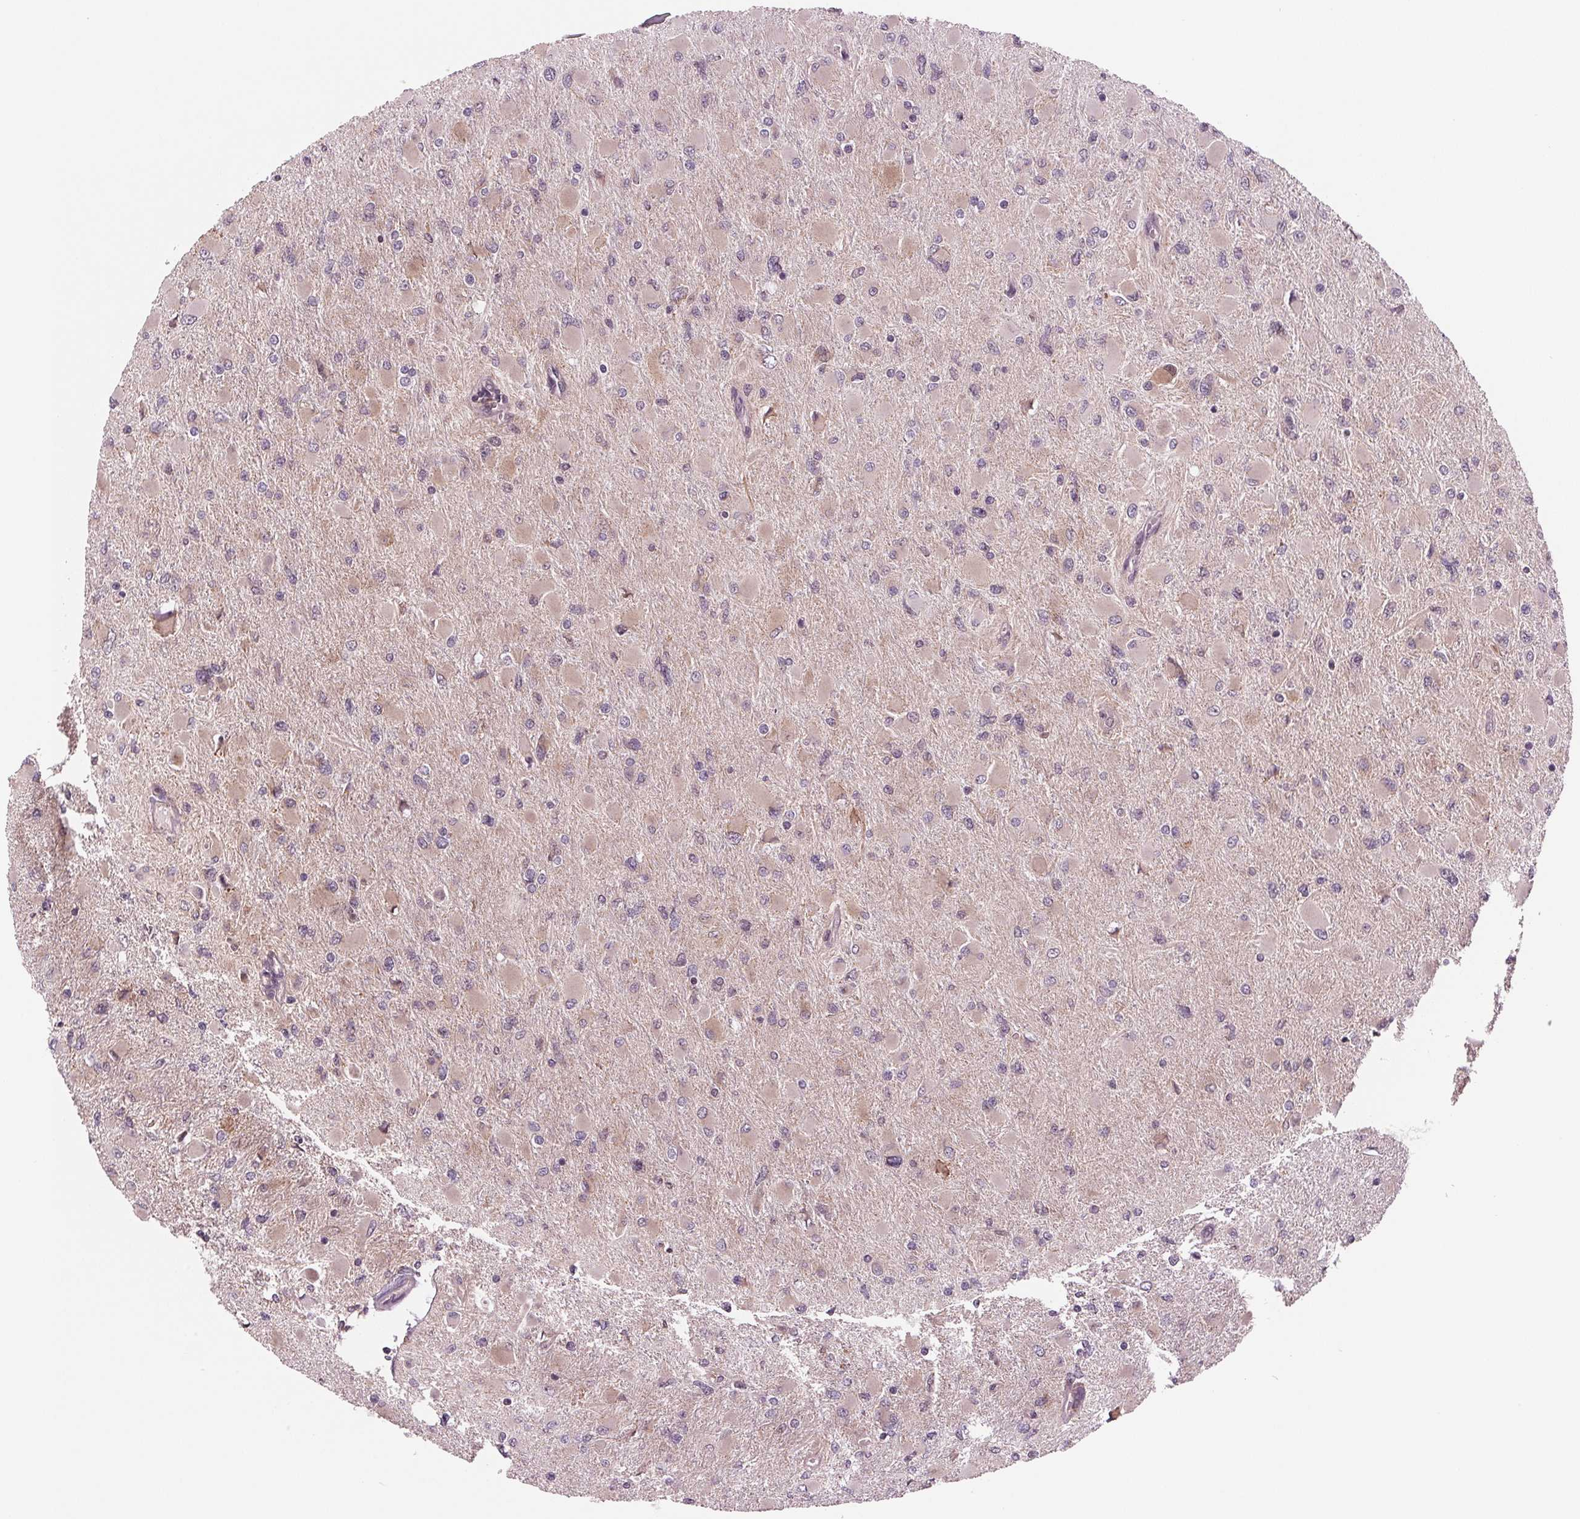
{"staining": {"intensity": "weak", "quantity": "<25%", "location": "cytoplasmic/membranous"}, "tissue": "glioma", "cell_type": "Tumor cells", "image_type": "cancer", "snomed": [{"axis": "morphology", "description": "Glioma, malignant, High grade"}, {"axis": "topography", "description": "Cerebral cortex"}], "caption": "High magnification brightfield microscopy of glioma stained with DAB (3,3'-diaminobenzidine) (brown) and counterstained with hematoxylin (blue): tumor cells show no significant positivity.", "gene": "STAT3", "patient": {"sex": "female", "age": 36}}